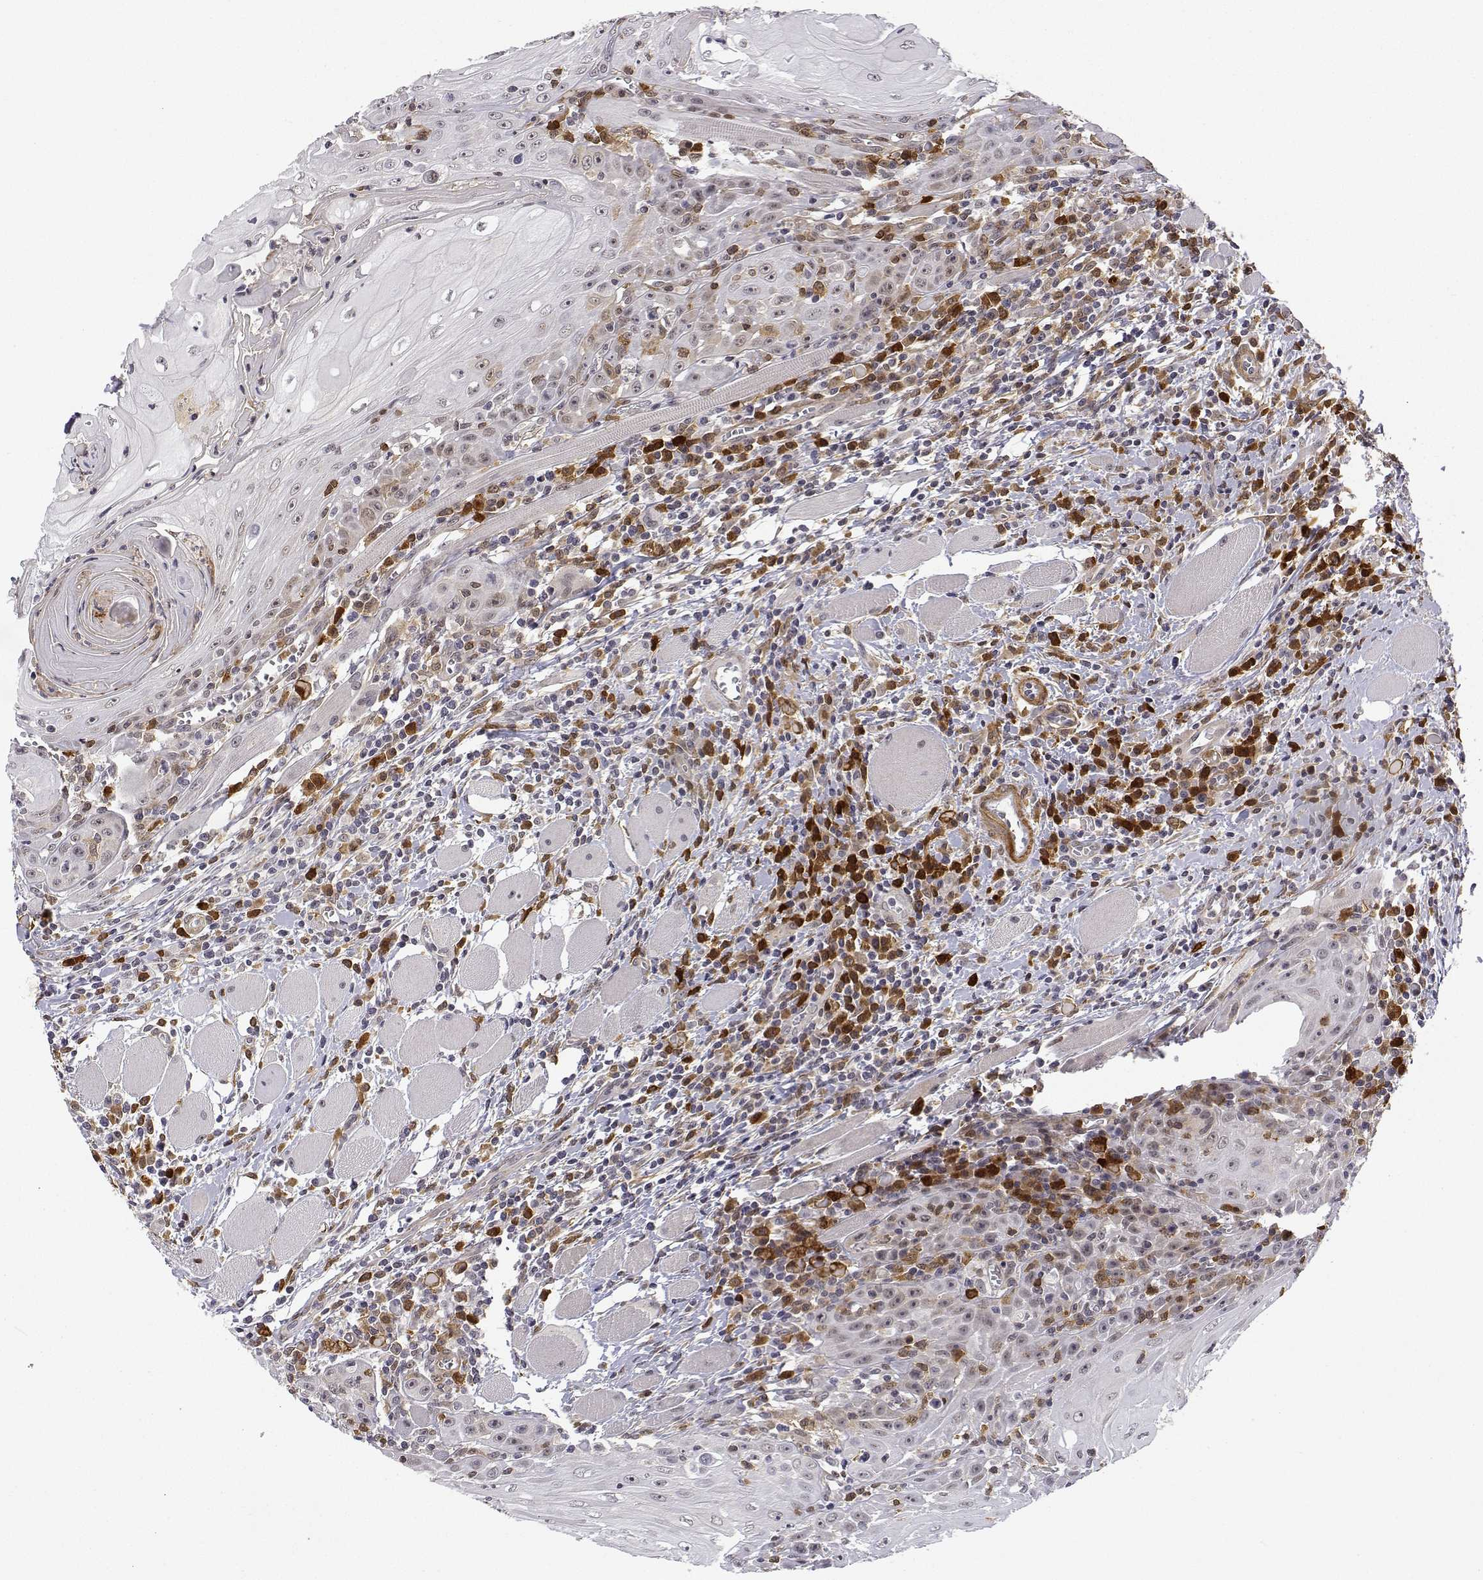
{"staining": {"intensity": "moderate", "quantity": "25%-75%", "location": "cytoplasmic/membranous,nuclear"}, "tissue": "head and neck cancer", "cell_type": "Tumor cells", "image_type": "cancer", "snomed": [{"axis": "morphology", "description": "Squamous cell carcinoma, NOS"}, {"axis": "topography", "description": "Head-Neck"}], "caption": "Human head and neck cancer (squamous cell carcinoma) stained with a brown dye demonstrates moderate cytoplasmic/membranous and nuclear positive positivity in approximately 25%-75% of tumor cells.", "gene": "PHGDH", "patient": {"sex": "male", "age": 52}}